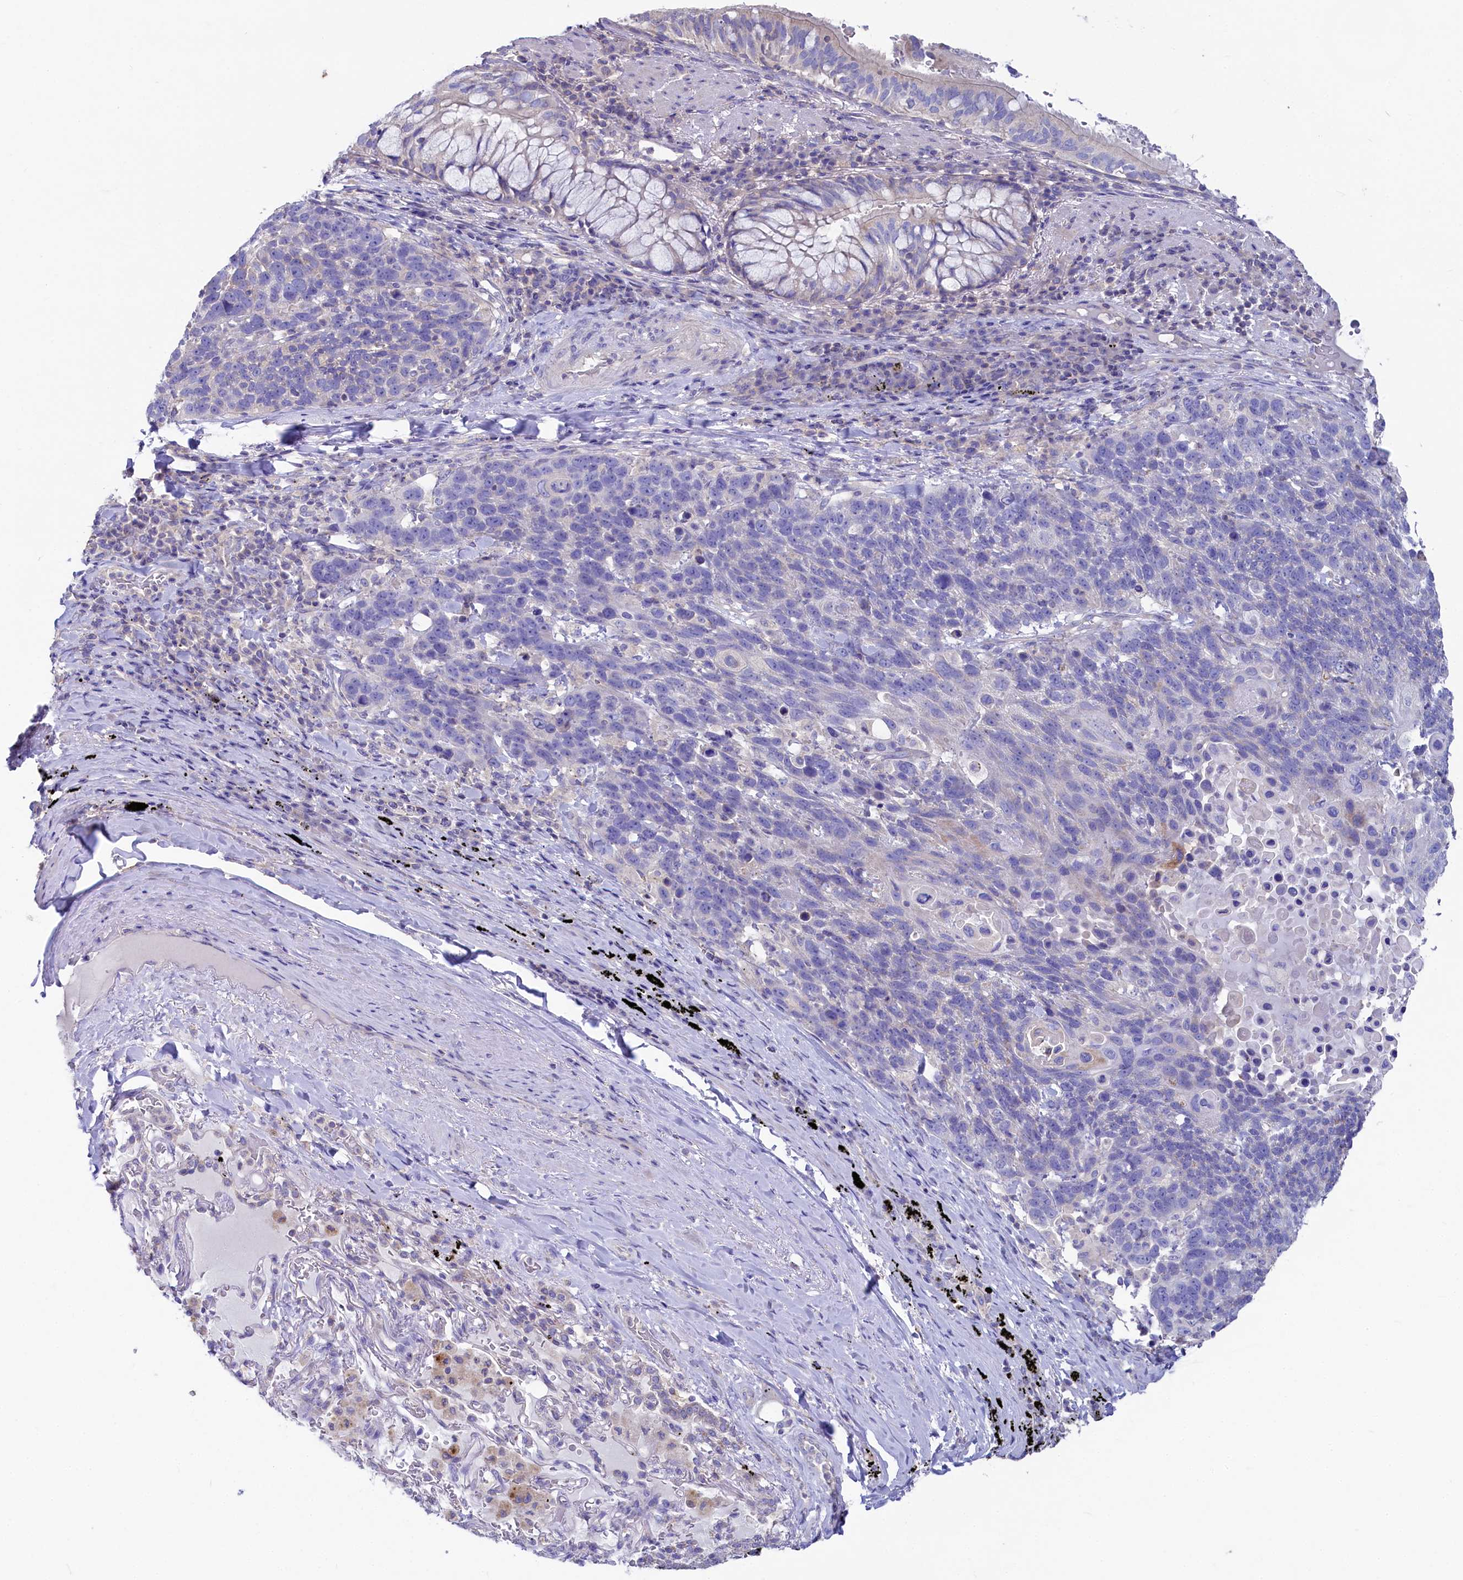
{"staining": {"intensity": "negative", "quantity": "none", "location": "none"}, "tissue": "lung cancer", "cell_type": "Tumor cells", "image_type": "cancer", "snomed": [{"axis": "morphology", "description": "Squamous cell carcinoma, NOS"}, {"axis": "topography", "description": "Lung"}], "caption": "Tumor cells show no significant protein positivity in squamous cell carcinoma (lung).", "gene": "VPS26B", "patient": {"sex": "male", "age": 66}}